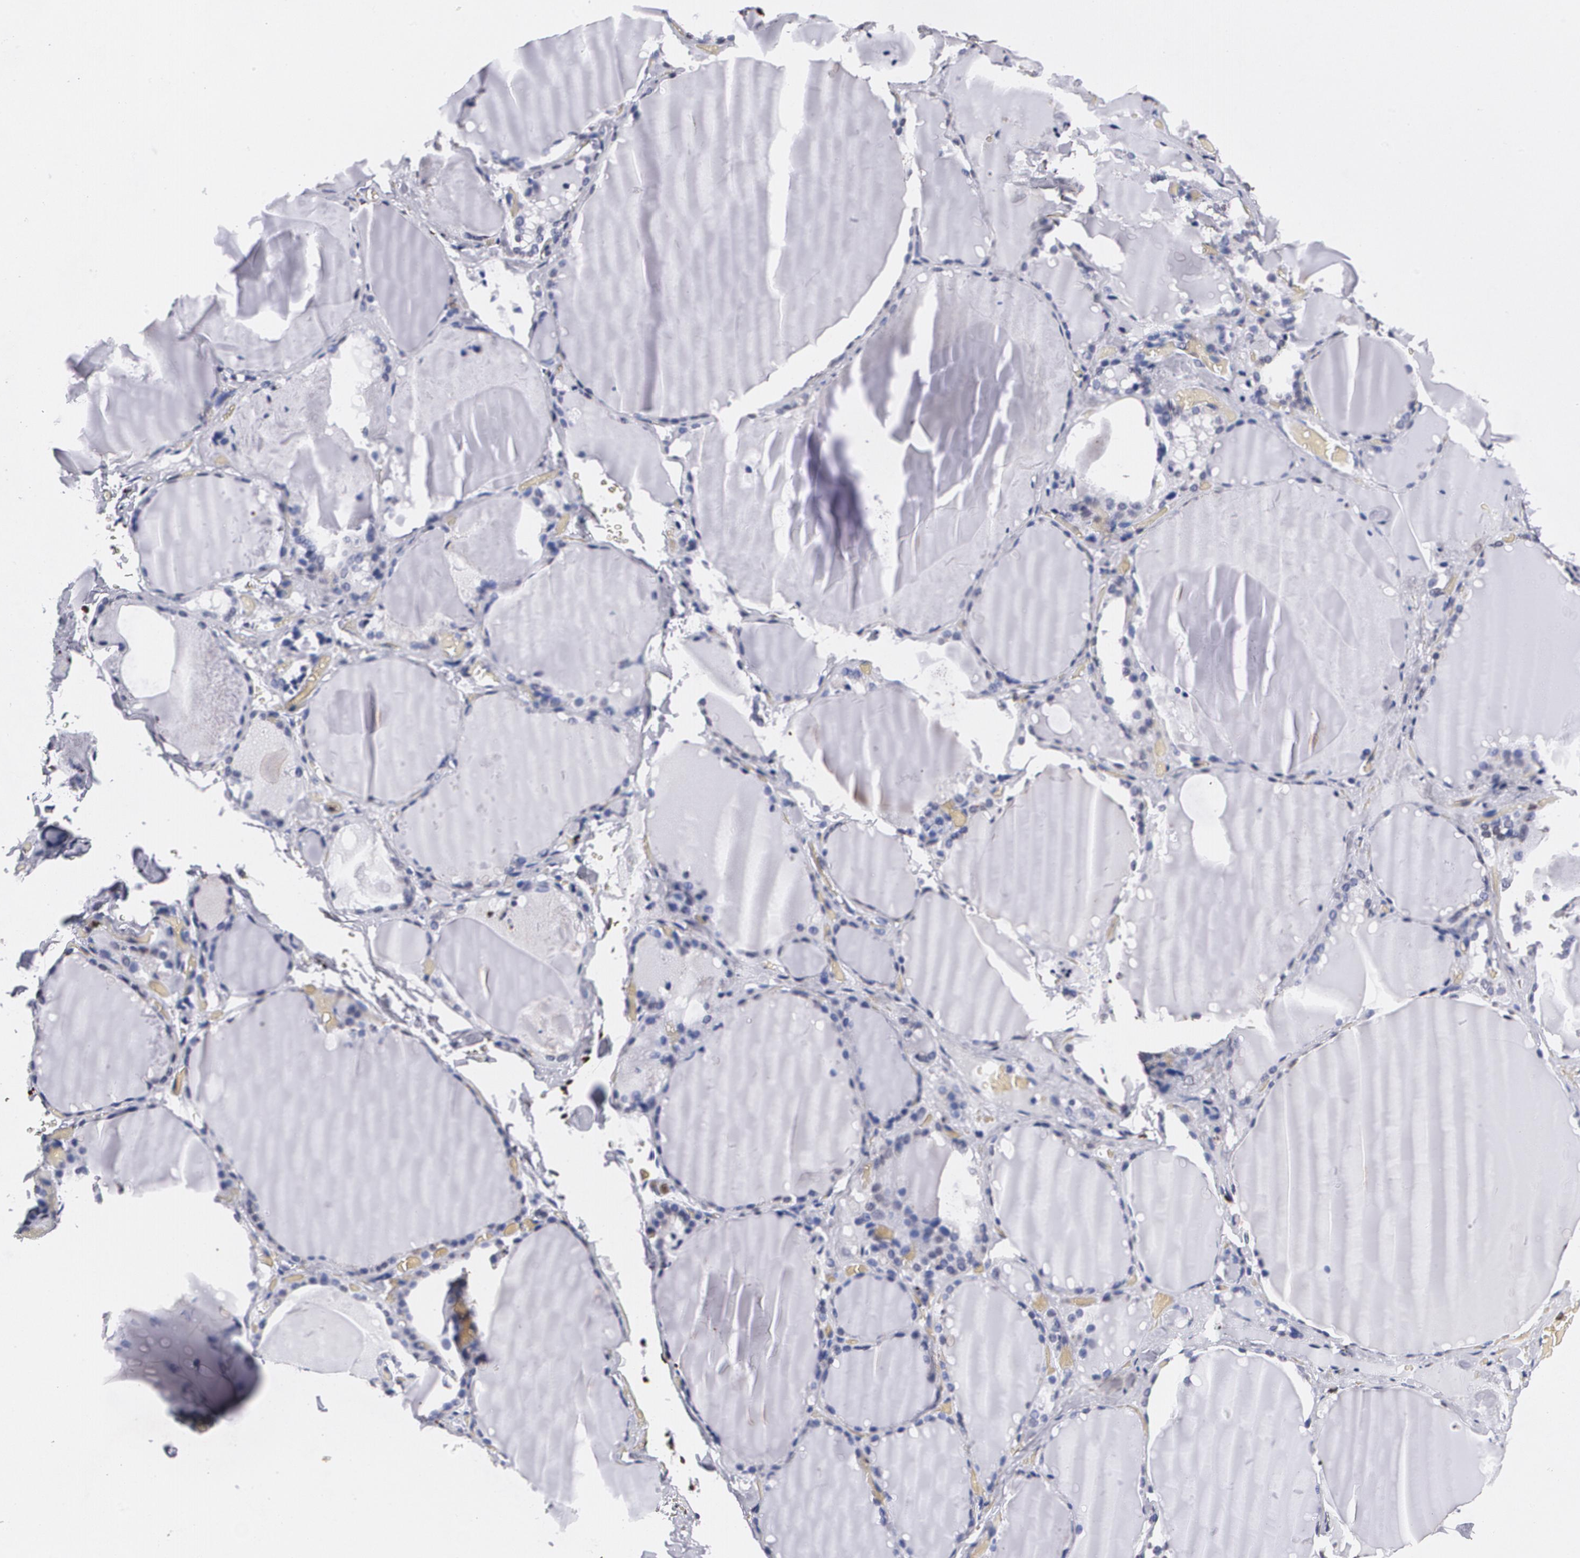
{"staining": {"intensity": "weak", "quantity": "25%-75%", "location": "cytoplasmic/membranous"}, "tissue": "thyroid gland", "cell_type": "Glandular cells", "image_type": "normal", "snomed": [{"axis": "morphology", "description": "Normal tissue, NOS"}, {"axis": "topography", "description": "Thyroid gland"}], "caption": "The immunohistochemical stain labels weak cytoplasmic/membranous expression in glandular cells of normal thyroid gland. (DAB = brown stain, brightfield microscopy at high magnification).", "gene": "MVP", "patient": {"sex": "female", "age": 22}}